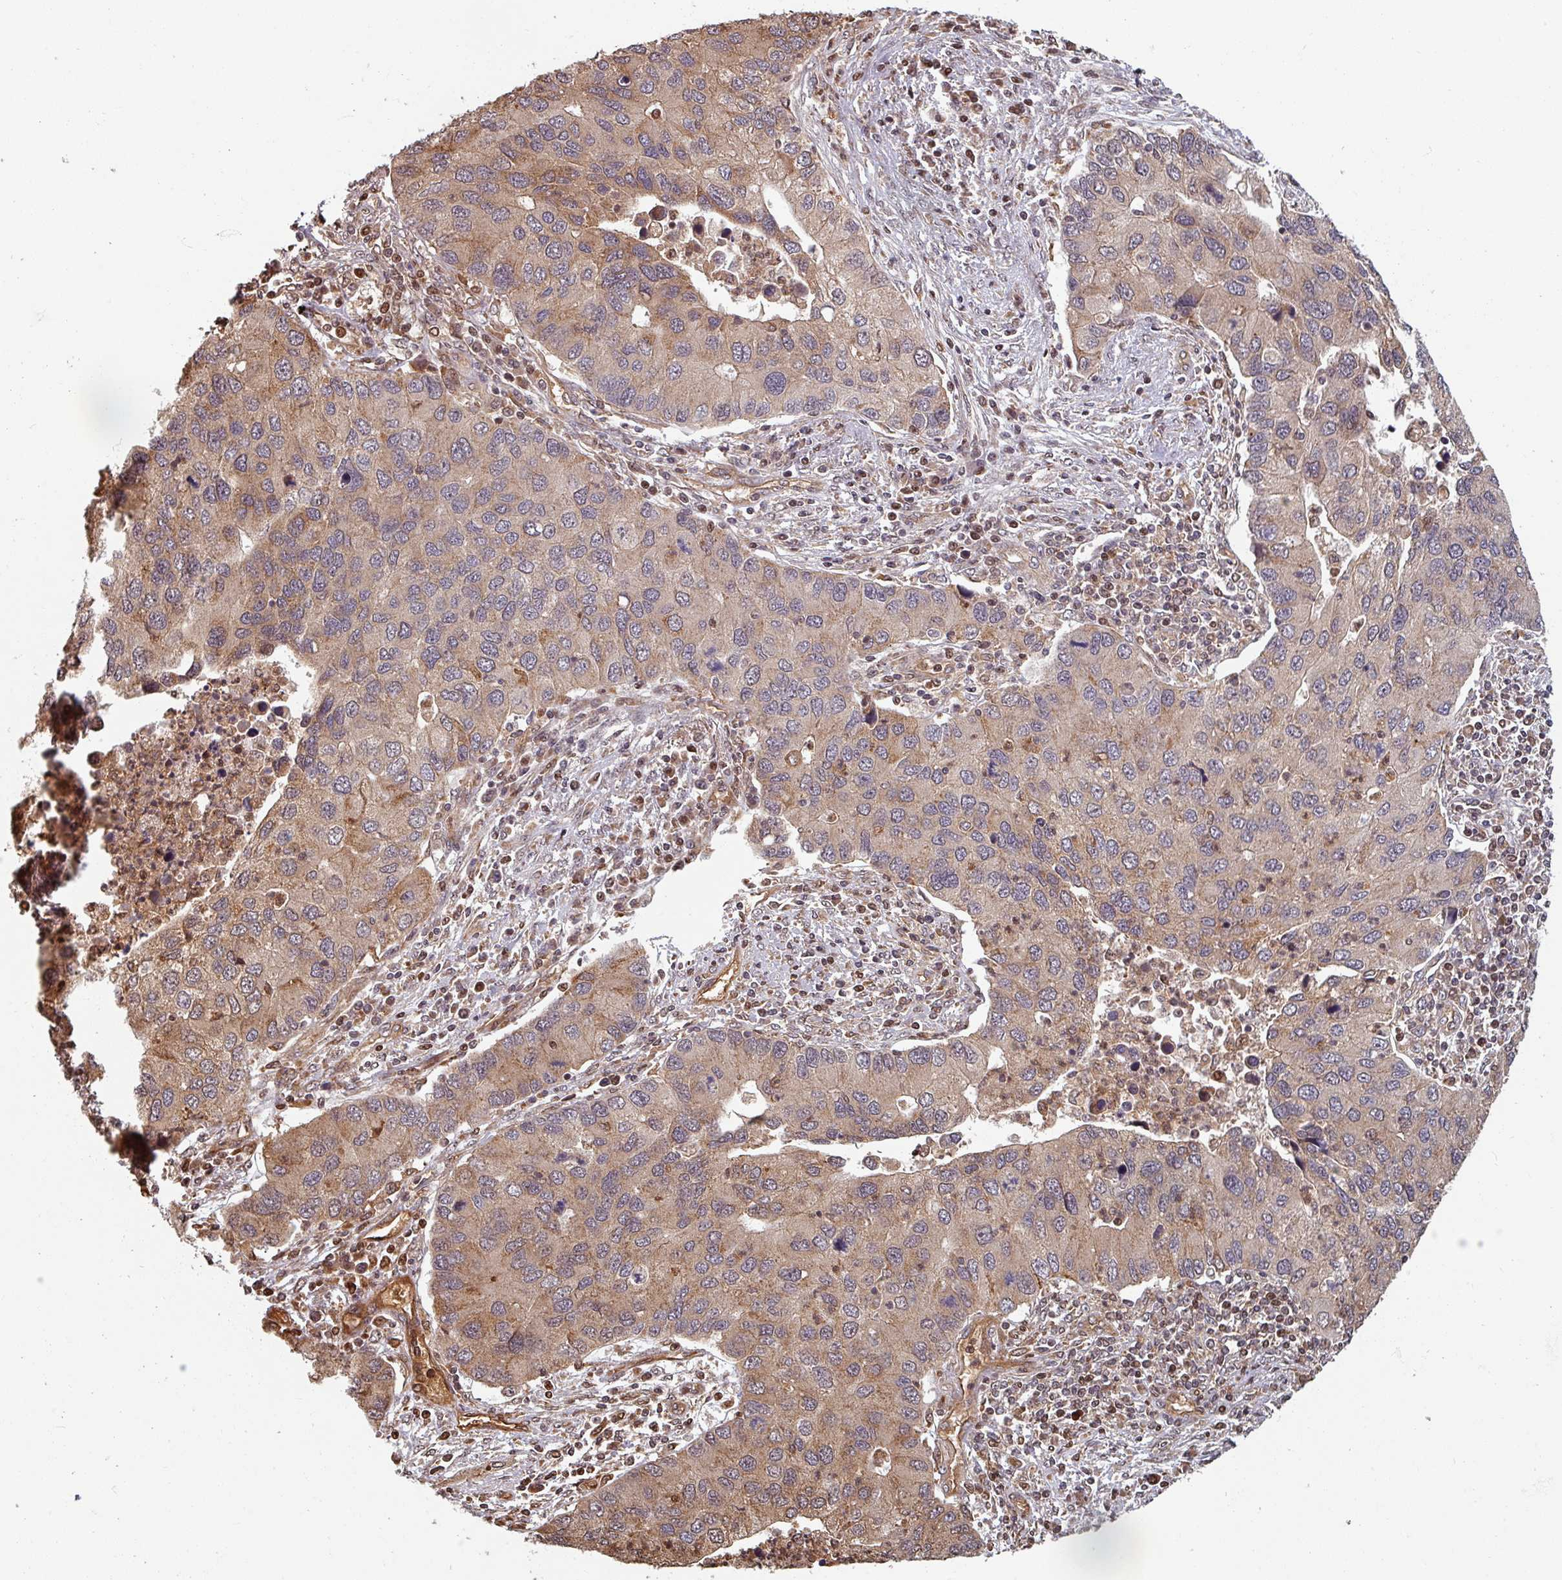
{"staining": {"intensity": "moderate", "quantity": "25%-75%", "location": "cytoplasmic/membranous"}, "tissue": "lung cancer", "cell_type": "Tumor cells", "image_type": "cancer", "snomed": [{"axis": "morphology", "description": "Aneuploidy"}, {"axis": "morphology", "description": "Adenocarcinoma, NOS"}, {"axis": "topography", "description": "Lymph node"}, {"axis": "topography", "description": "Lung"}], "caption": "A high-resolution micrograph shows immunohistochemistry (IHC) staining of lung cancer, which displays moderate cytoplasmic/membranous positivity in approximately 25%-75% of tumor cells.", "gene": "EID1", "patient": {"sex": "female", "age": 74}}